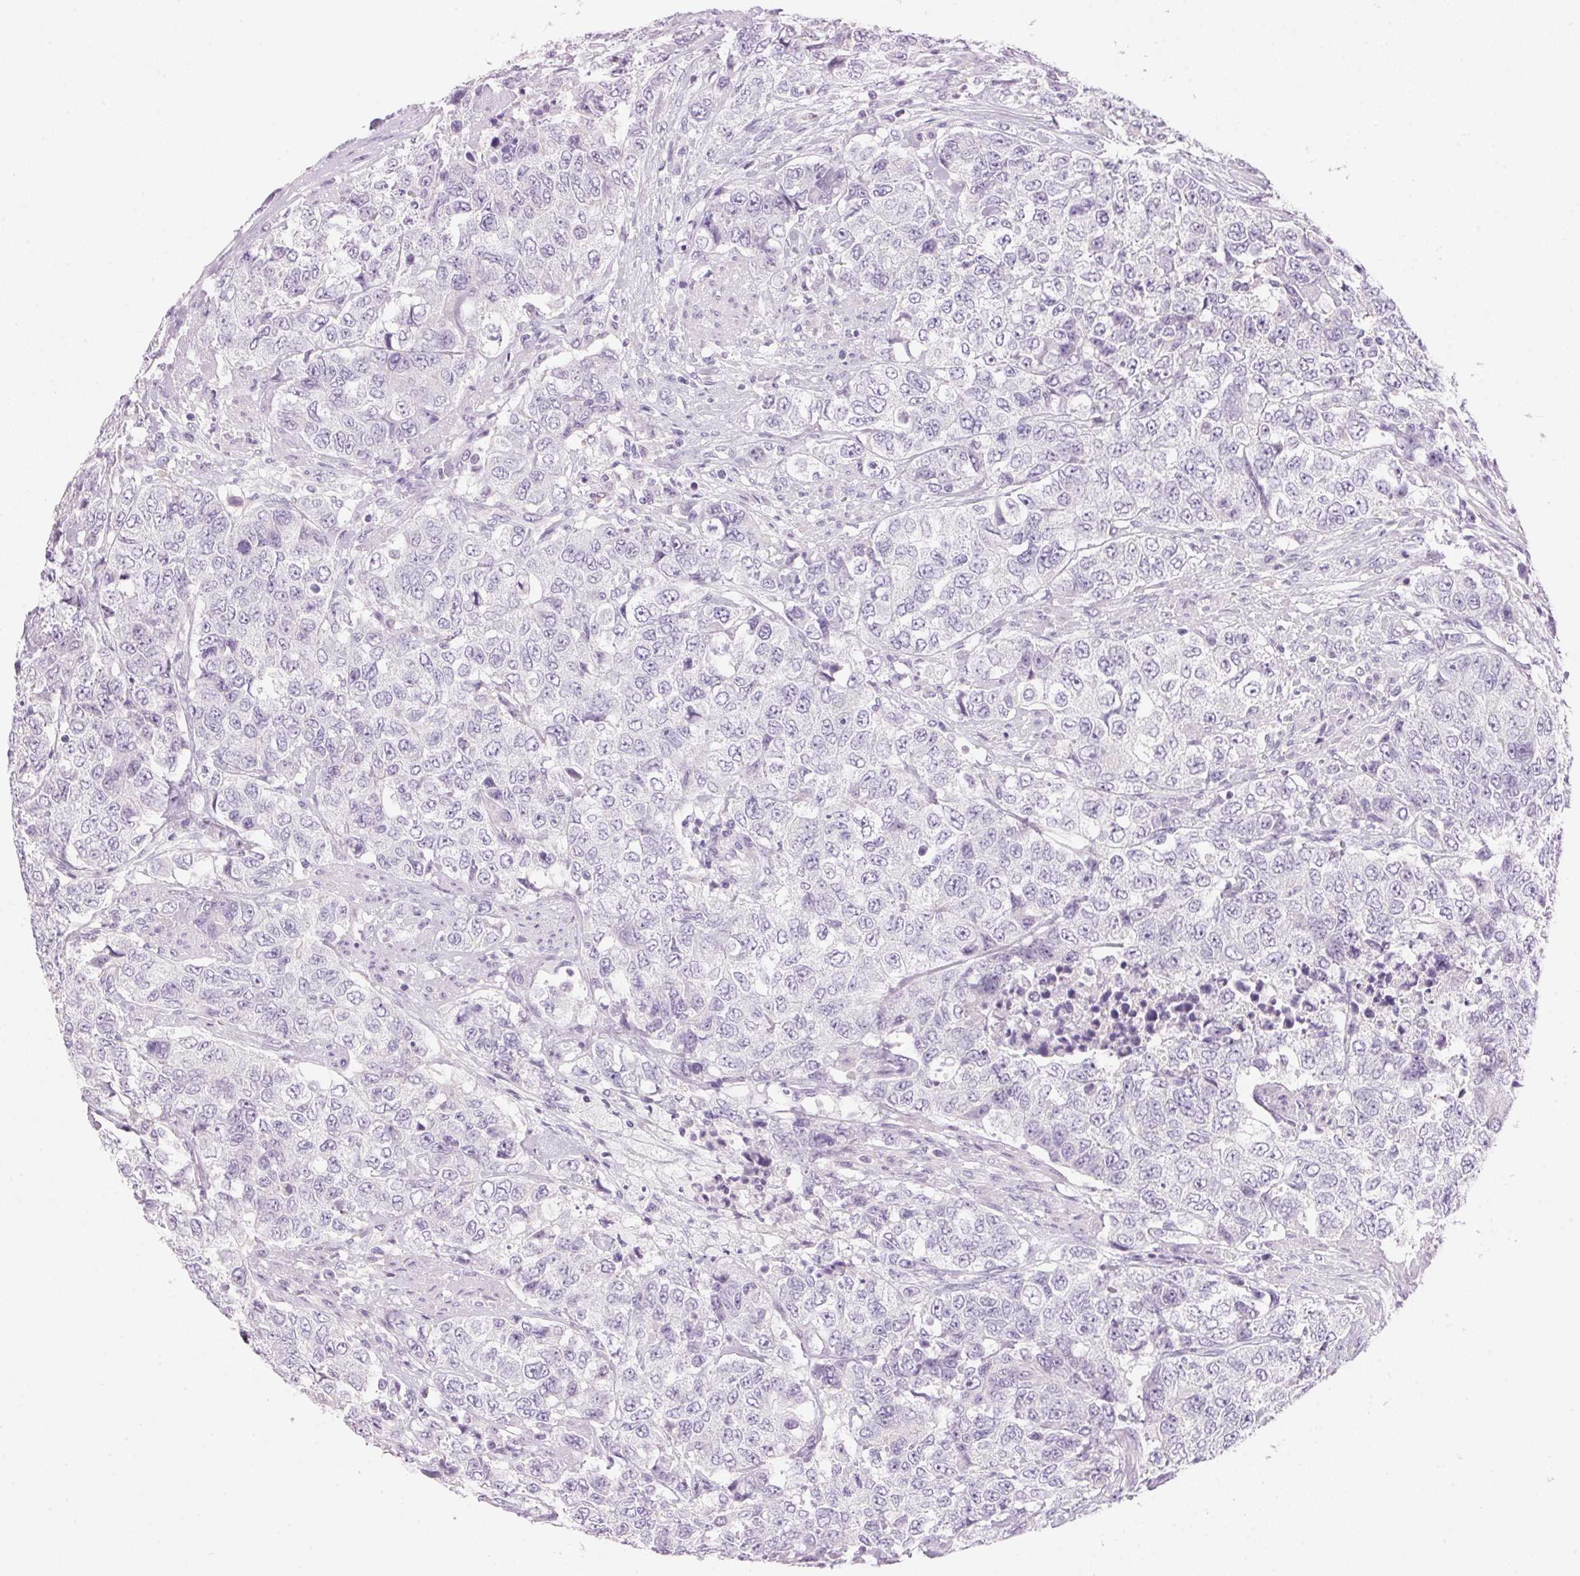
{"staining": {"intensity": "negative", "quantity": "none", "location": "none"}, "tissue": "urothelial cancer", "cell_type": "Tumor cells", "image_type": "cancer", "snomed": [{"axis": "morphology", "description": "Urothelial carcinoma, High grade"}, {"axis": "topography", "description": "Urinary bladder"}], "caption": "Immunohistochemistry histopathology image of urothelial carcinoma (high-grade) stained for a protein (brown), which displays no expression in tumor cells.", "gene": "HSD17B2", "patient": {"sex": "female", "age": 78}}